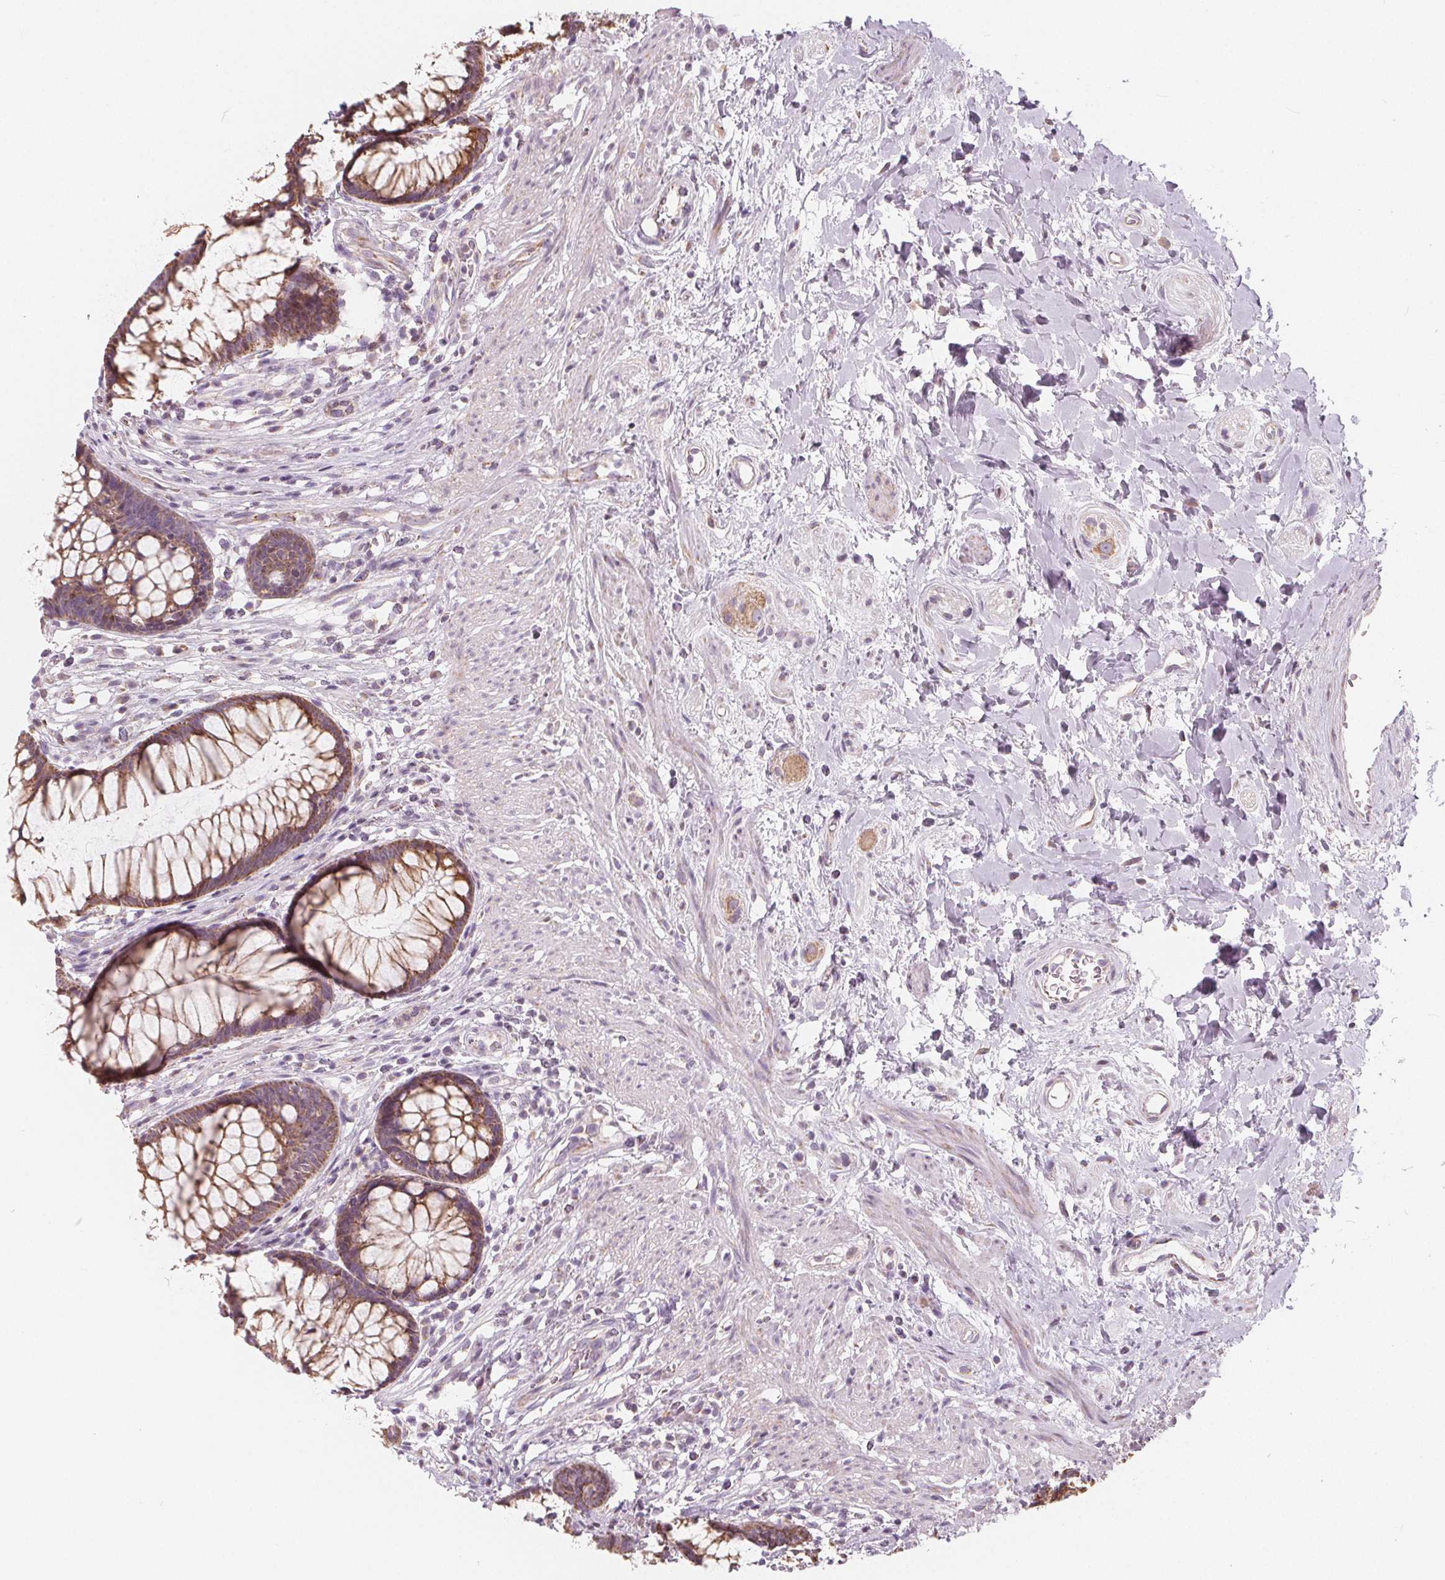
{"staining": {"intensity": "moderate", "quantity": ">75%", "location": "cytoplasmic/membranous"}, "tissue": "rectum", "cell_type": "Glandular cells", "image_type": "normal", "snomed": [{"axis": "morphology", "description": "Normal tissue, NOS"}, {"axis": "topography", "description": "Smooth muscle"}, {"axis": "topography", "description": "Rectum"}], "caption": "DAB immunohistochemical staining of benign rectum displays moderate cytoplasmic/membranous protein expression in about >75% of glandular cells.", "gene": "NUP210L", "patient": {"sex": "male", "age": 53}}